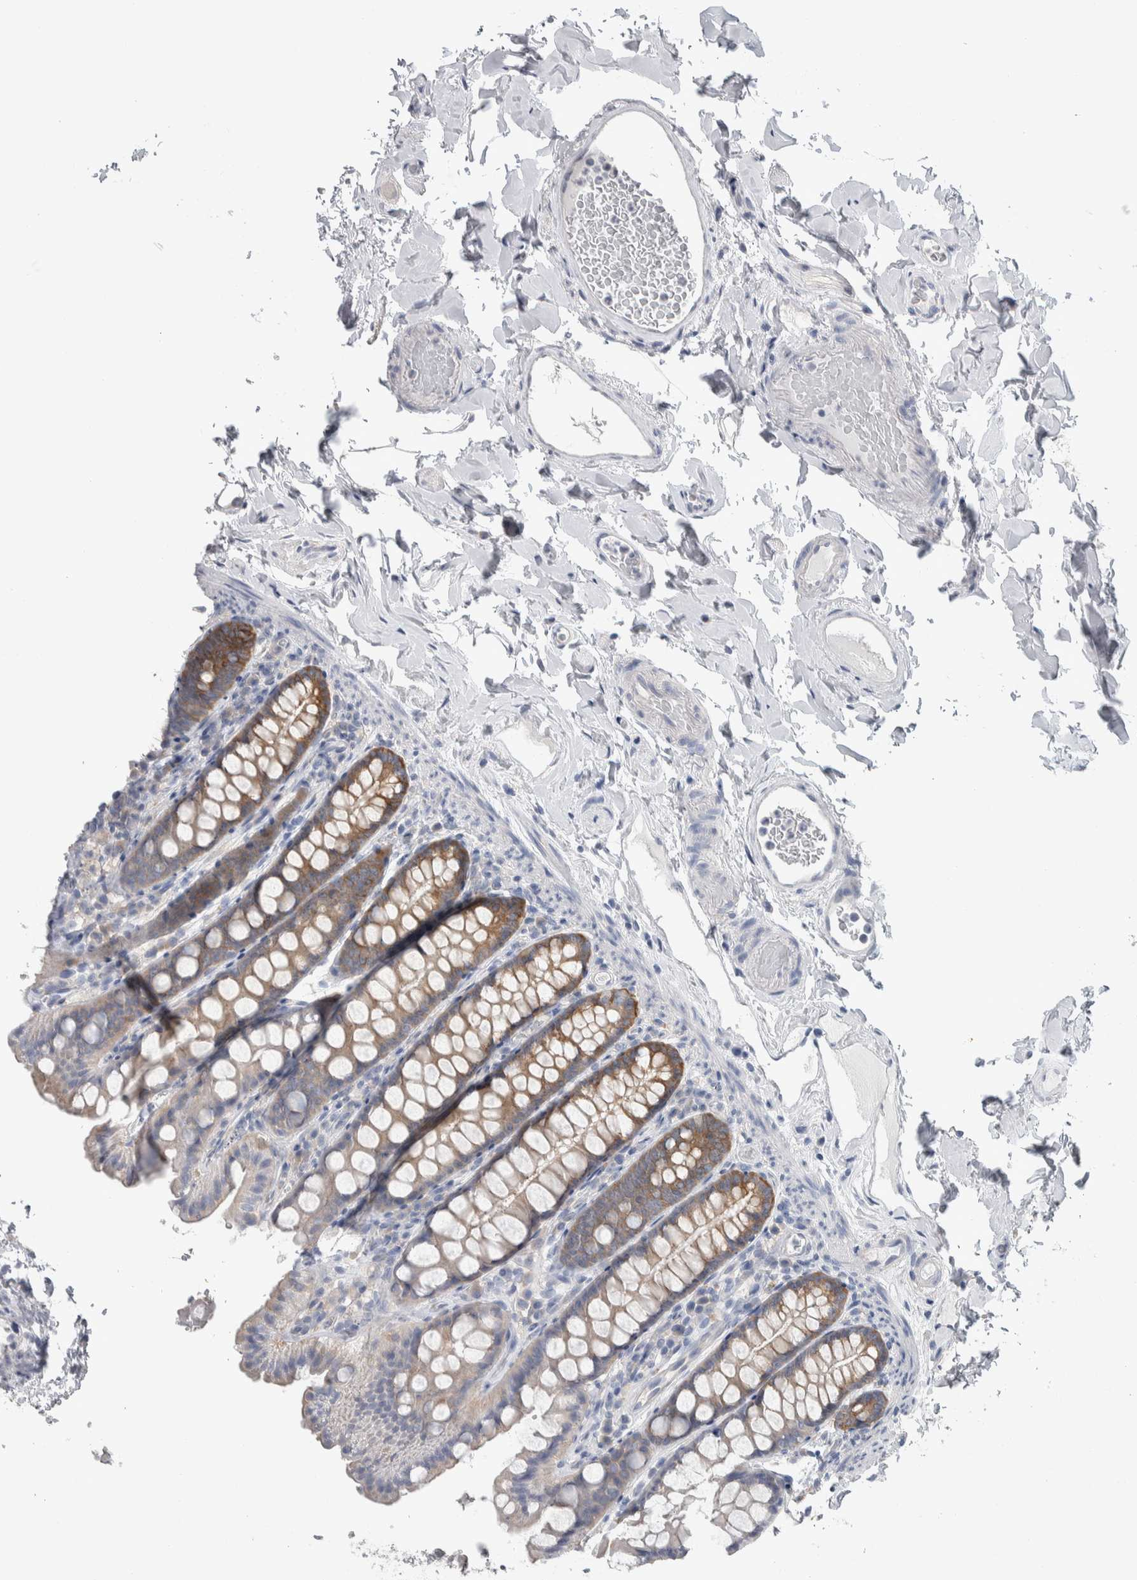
{"staining": {"intensity": "negative", "quantity": "none", "location": "none"}, "tissue": "colon", "cell_type": "Endothelial cells", "image_type": "normal", "snomed": [{"axis": "morphology", "description": "Normal tissue, NOS"}, {"axis": "topography", "description": "Colon"}, {"axis": "topography", "description": "Peripheral nerve tissue"}], "caption": "Endothelial cells show no significant protein expression in benign colon. (DAB immunohistochemistry (IHC) with hematoxylin counter stain).", "gene": "GPHN", "patient": {"sex": "female", "age": 61}}